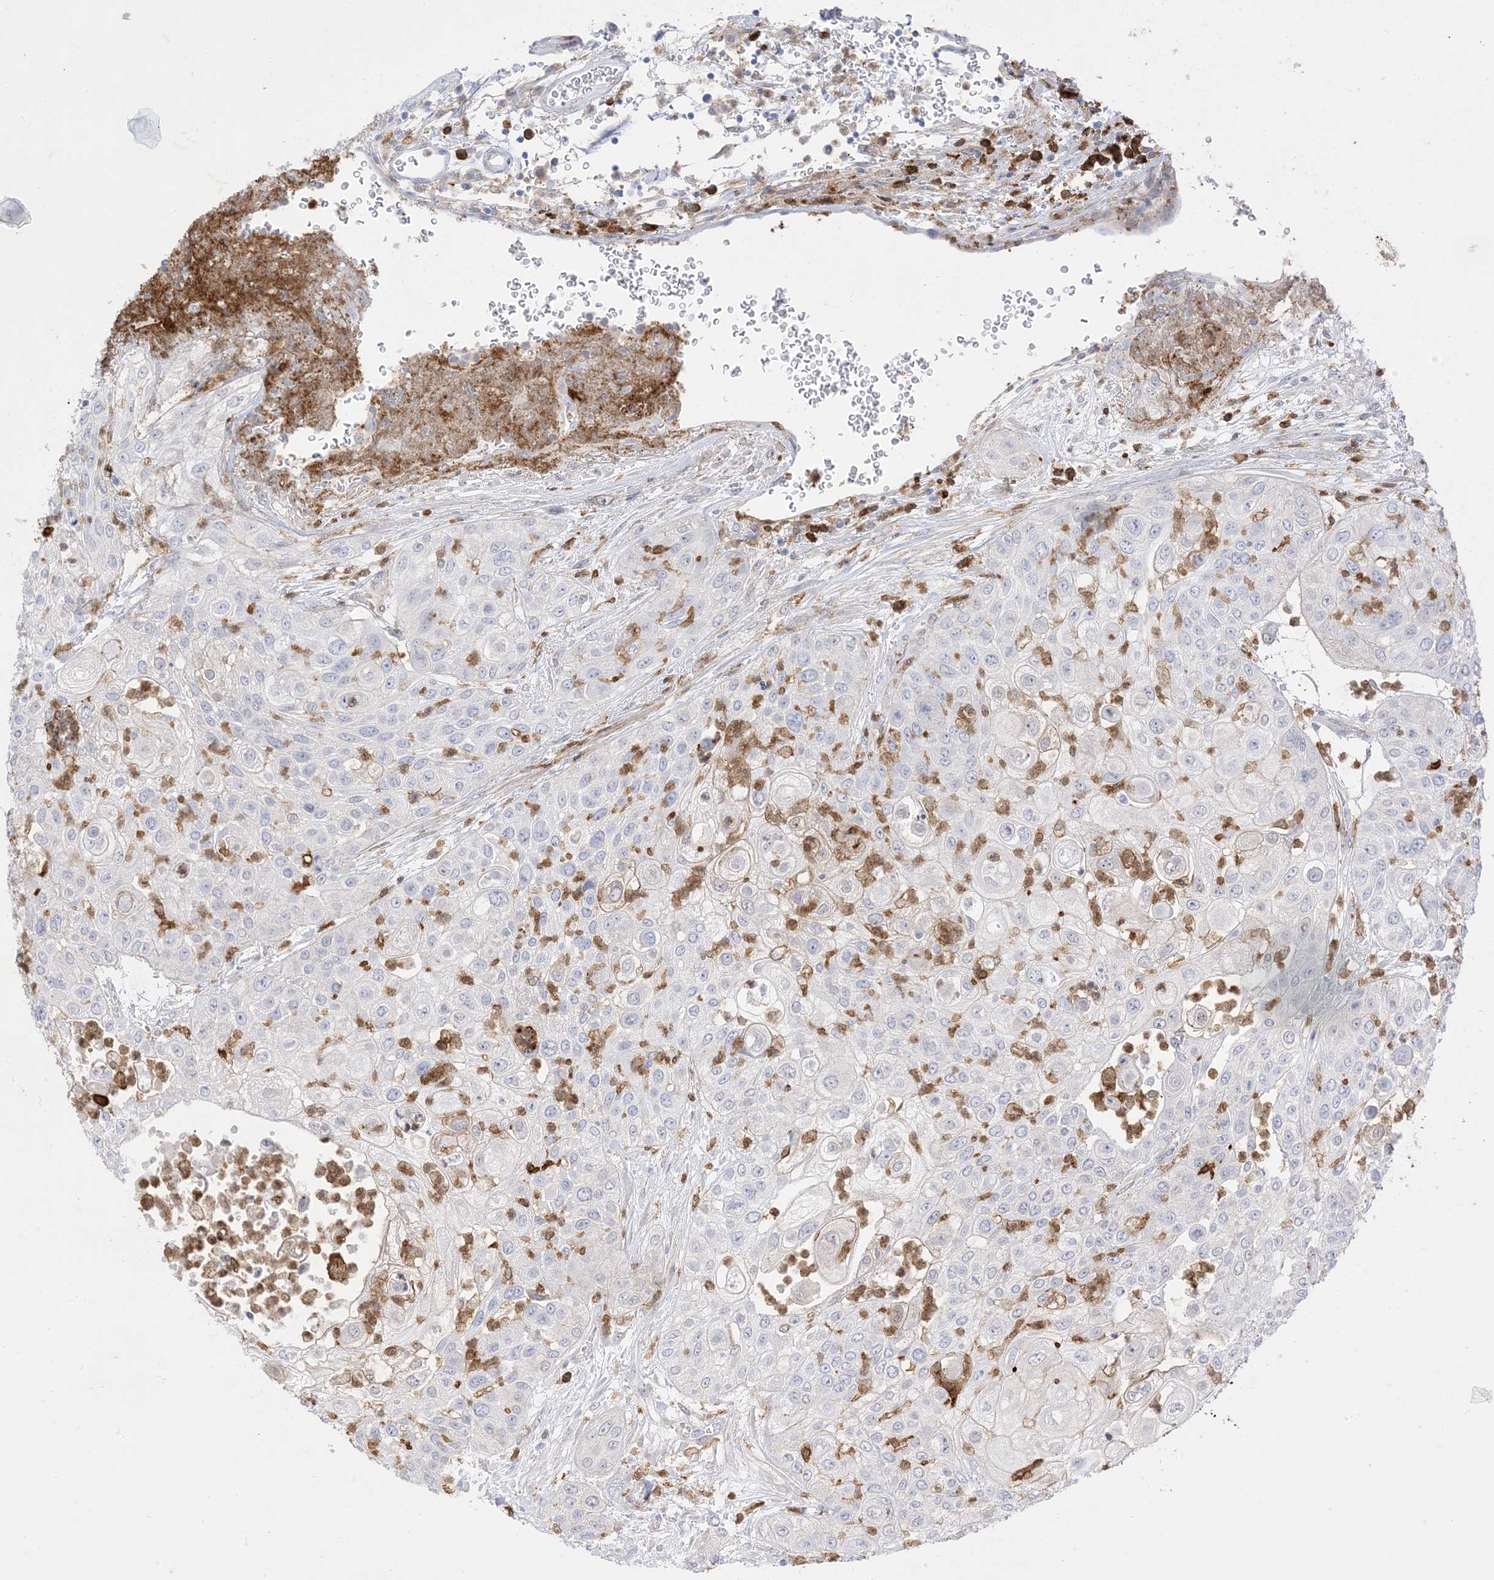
{"staining": {"intensity": "negative", "quantity": "none", "location": "none"}, "tissue": "urothelial cancer", "cell_type": "Tumor cells", "image_type": "cancer", "snomed": [{"axis": "morphology", "description": "Urothelial carcinoma, High grade"}, {"axis": "topography", "description": "Urinary bladder"}], "caption": "Image shows no protein staining in tumor cells of urothelial cancer tissue.", "gene": "GSN", "patient": {"sex": "female", "age": 79}}